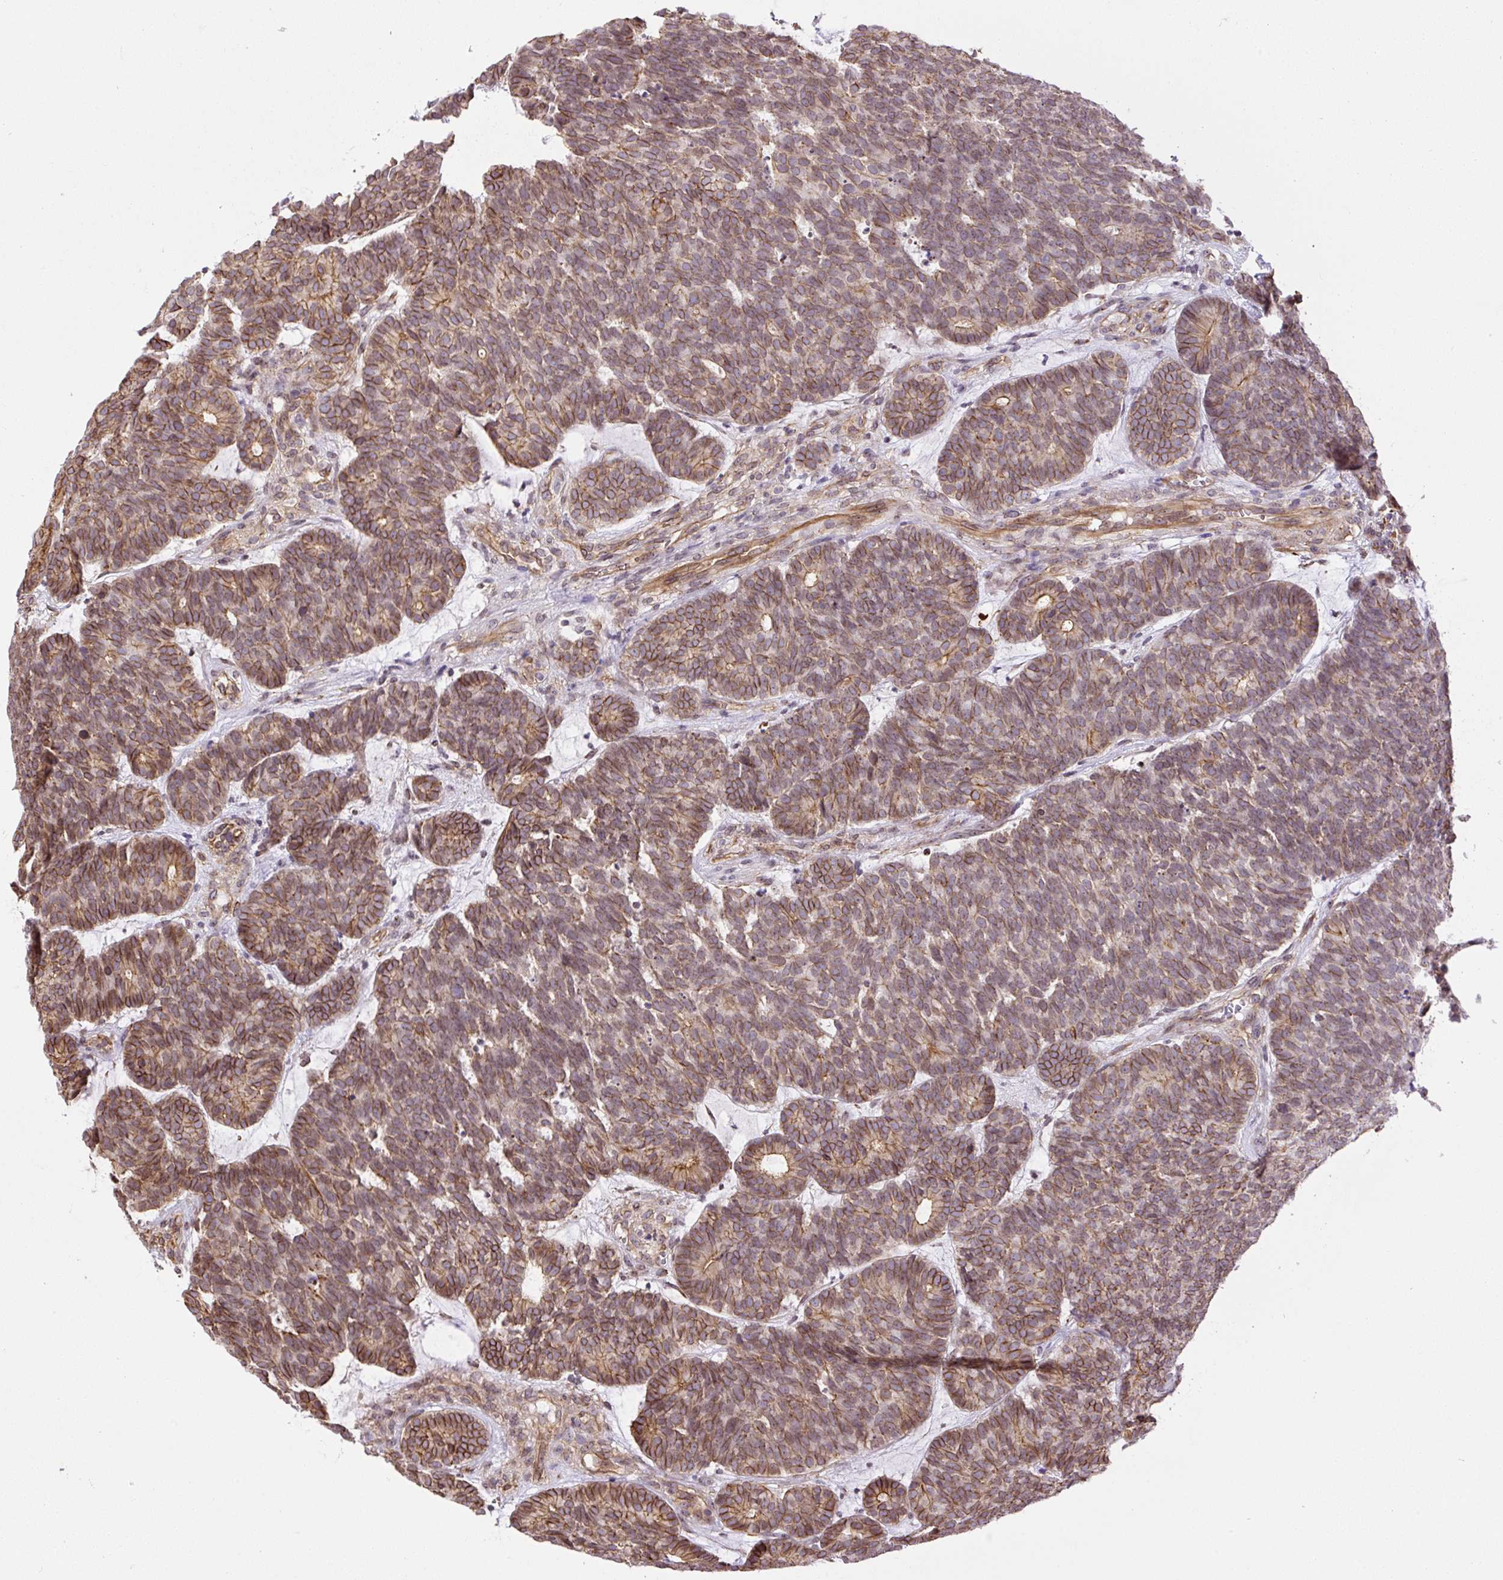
{"staining": {"intensity": "moderate", "quantity": ">75%", "location": "cytoplasmic/membranous"}, "tissue": "head and neck cancer", "cell_type": "Tumor cells", "image_type": "cancer", "snomed": [{"axis": "morphology", "description": "Adenocarcinoma, NOS"}, {"axis": "topography", "description": "Head-Neck"}], "caption": "There is medium levels of moderate cytoplasmic/membranous positivity in tumor cells of head and neck cancer, as demonstrated by immunohistochemical staining (brown color).", "gene": "MYO5C", "patient": {"sex": "female", "age": 81}}